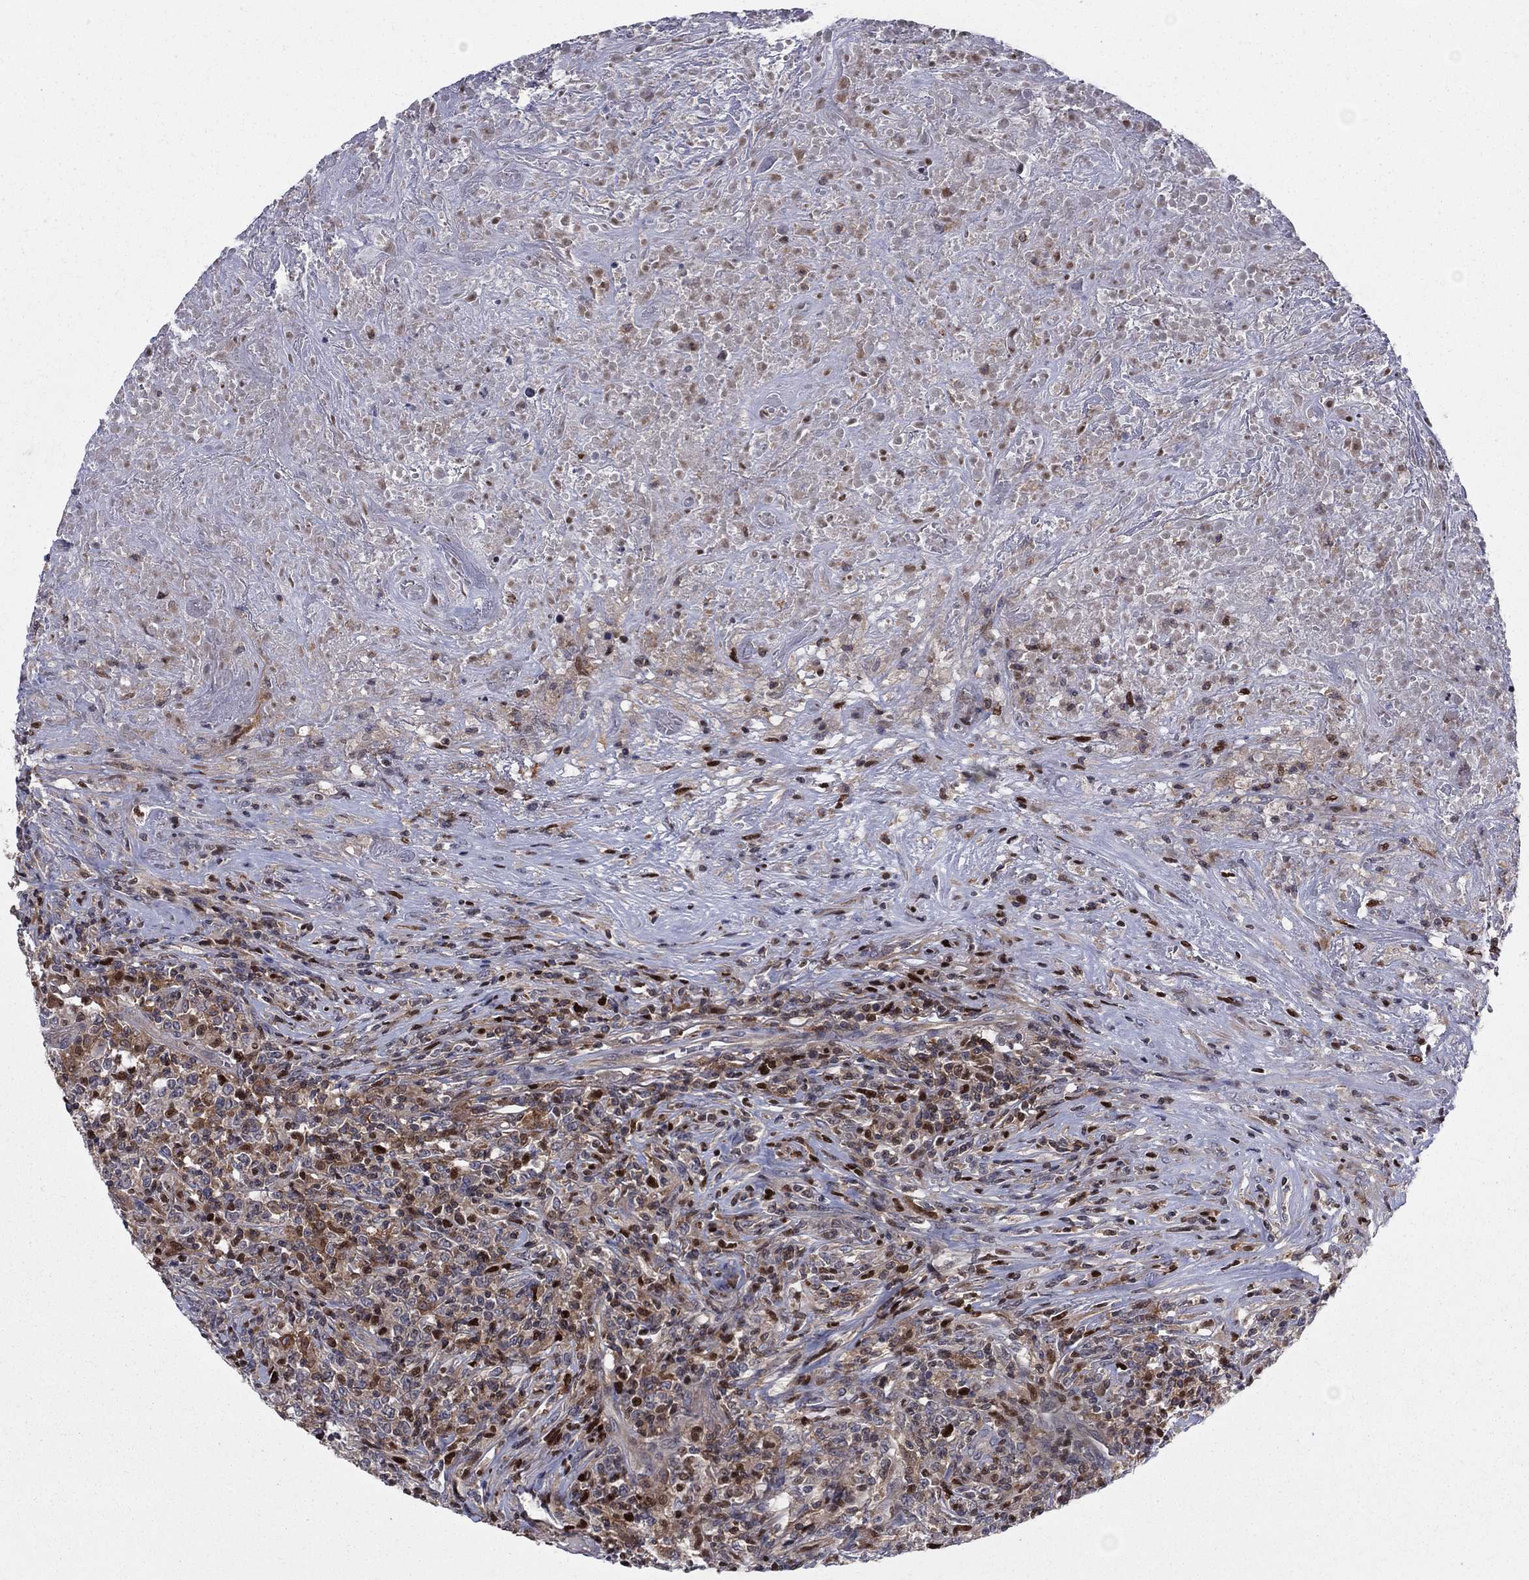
{"staining": {"intensity": "strong", "quantity": "<25%", "location": "nuclear"}, "tissue": "lymphoma", "cell_type": "Tumor cells", "image_type": "cancer", "snomed": [{"axis": "morphology", "description": "Malignant lymphoma, non-Hodgkin's type, High grade"}, {"axis": "topography", "description": "Lung"}], "caption": "Approximately <25% of tumor cells in human malignant lymphoma, non-Hodgkin's type (high-grade) exhibit strong nuclear protein expression as visualized by brown immunohistochemical staining.", "gene": "ZNHIT3", "patient": {"sex": "male", "age": 79}}